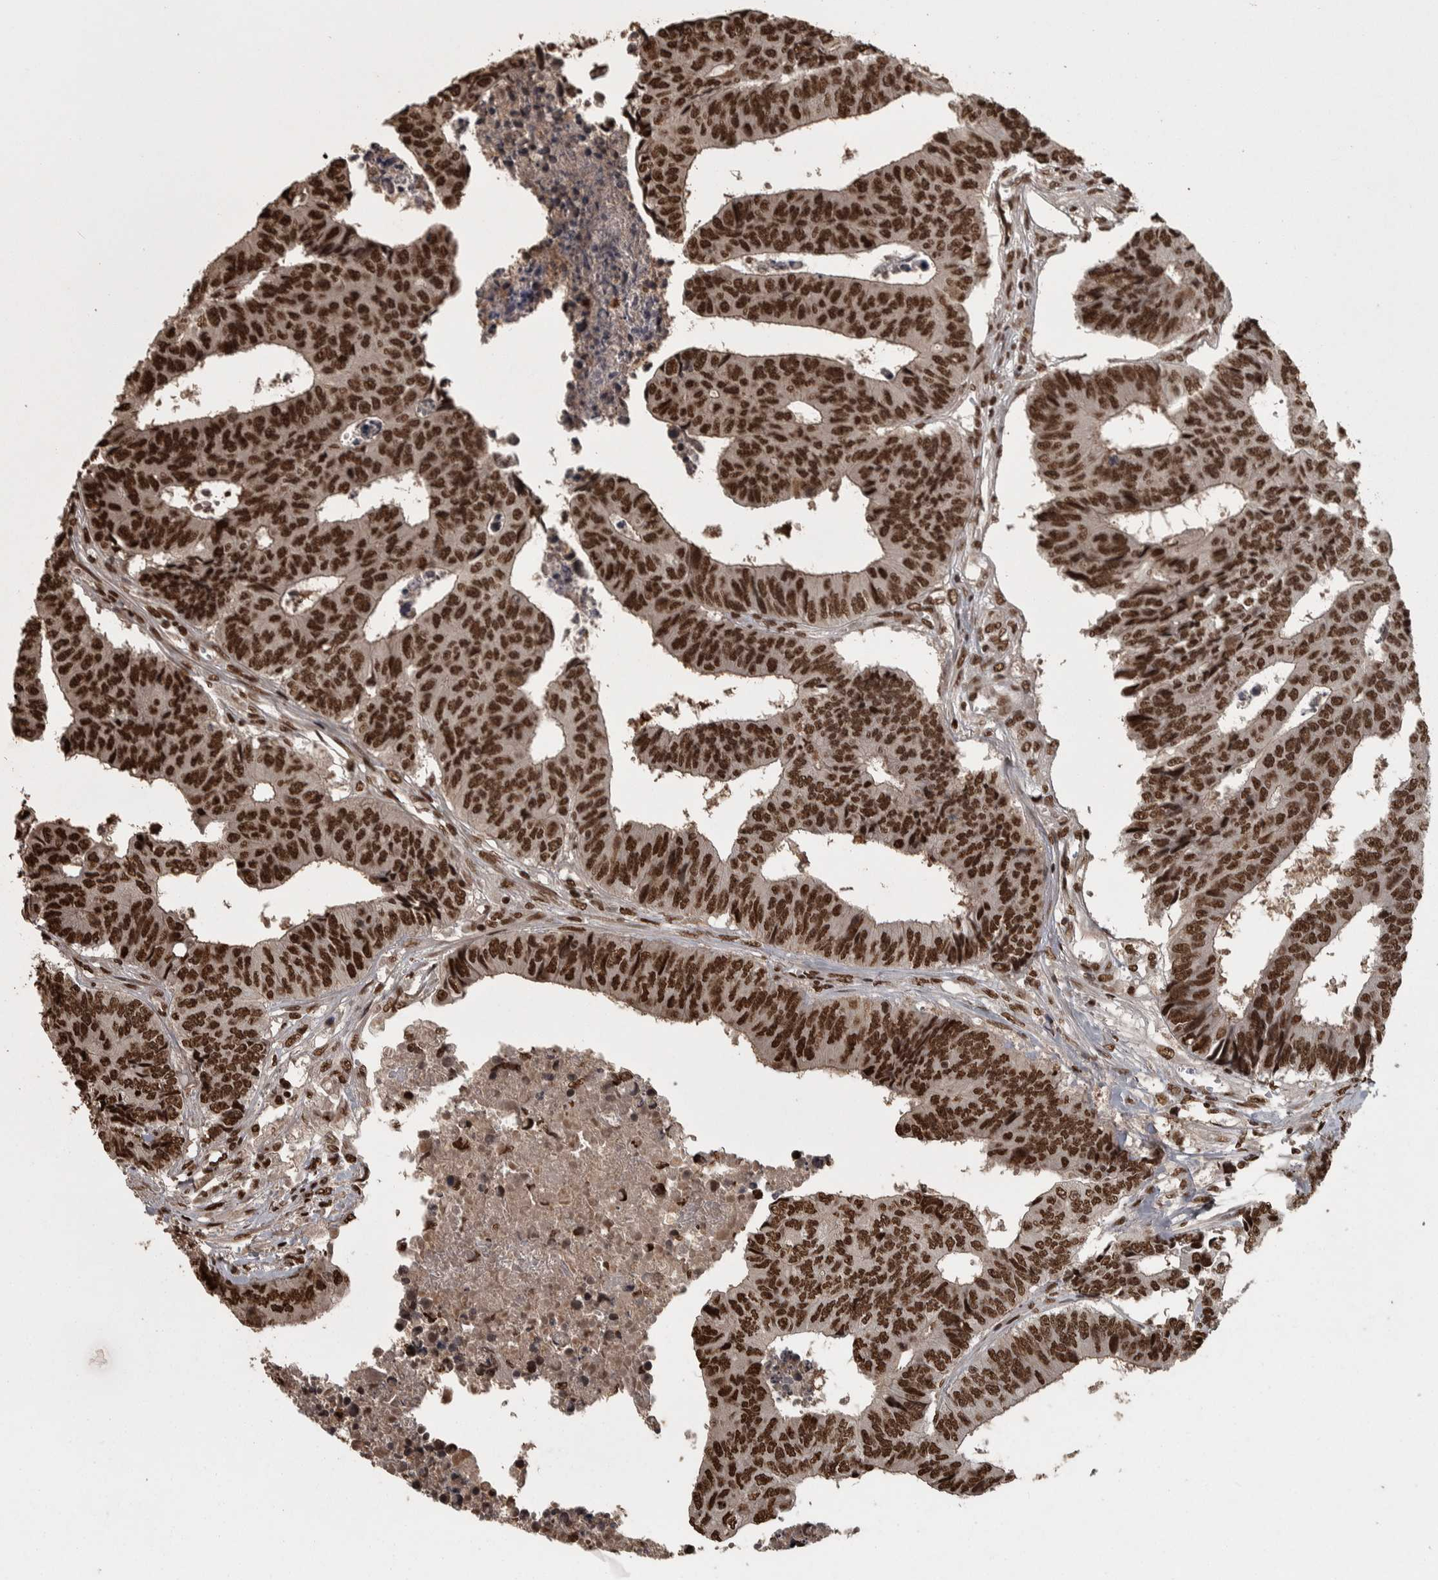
{"staining": {"intensity": "strong", "quantity": ">75%", "location": "nuclear"}, "tissue": "colorectal cancer", "cell_type": "Tumor cells", "image_type": "cancer", "snomed": [{"axis": "morphology", "description": "Adenocarcinoma, NOS"}, {"axis": "topography", "description": "Rectum"}], "caption": "IHC micrograph of colorectal adenocarcinoma stained for a protein (brown), which displays high levels of strong nuclear expression in approximately >75% of tumor cells.", "gene": "ZFHX4", "patient": {"sex": "male", "age": 84}}